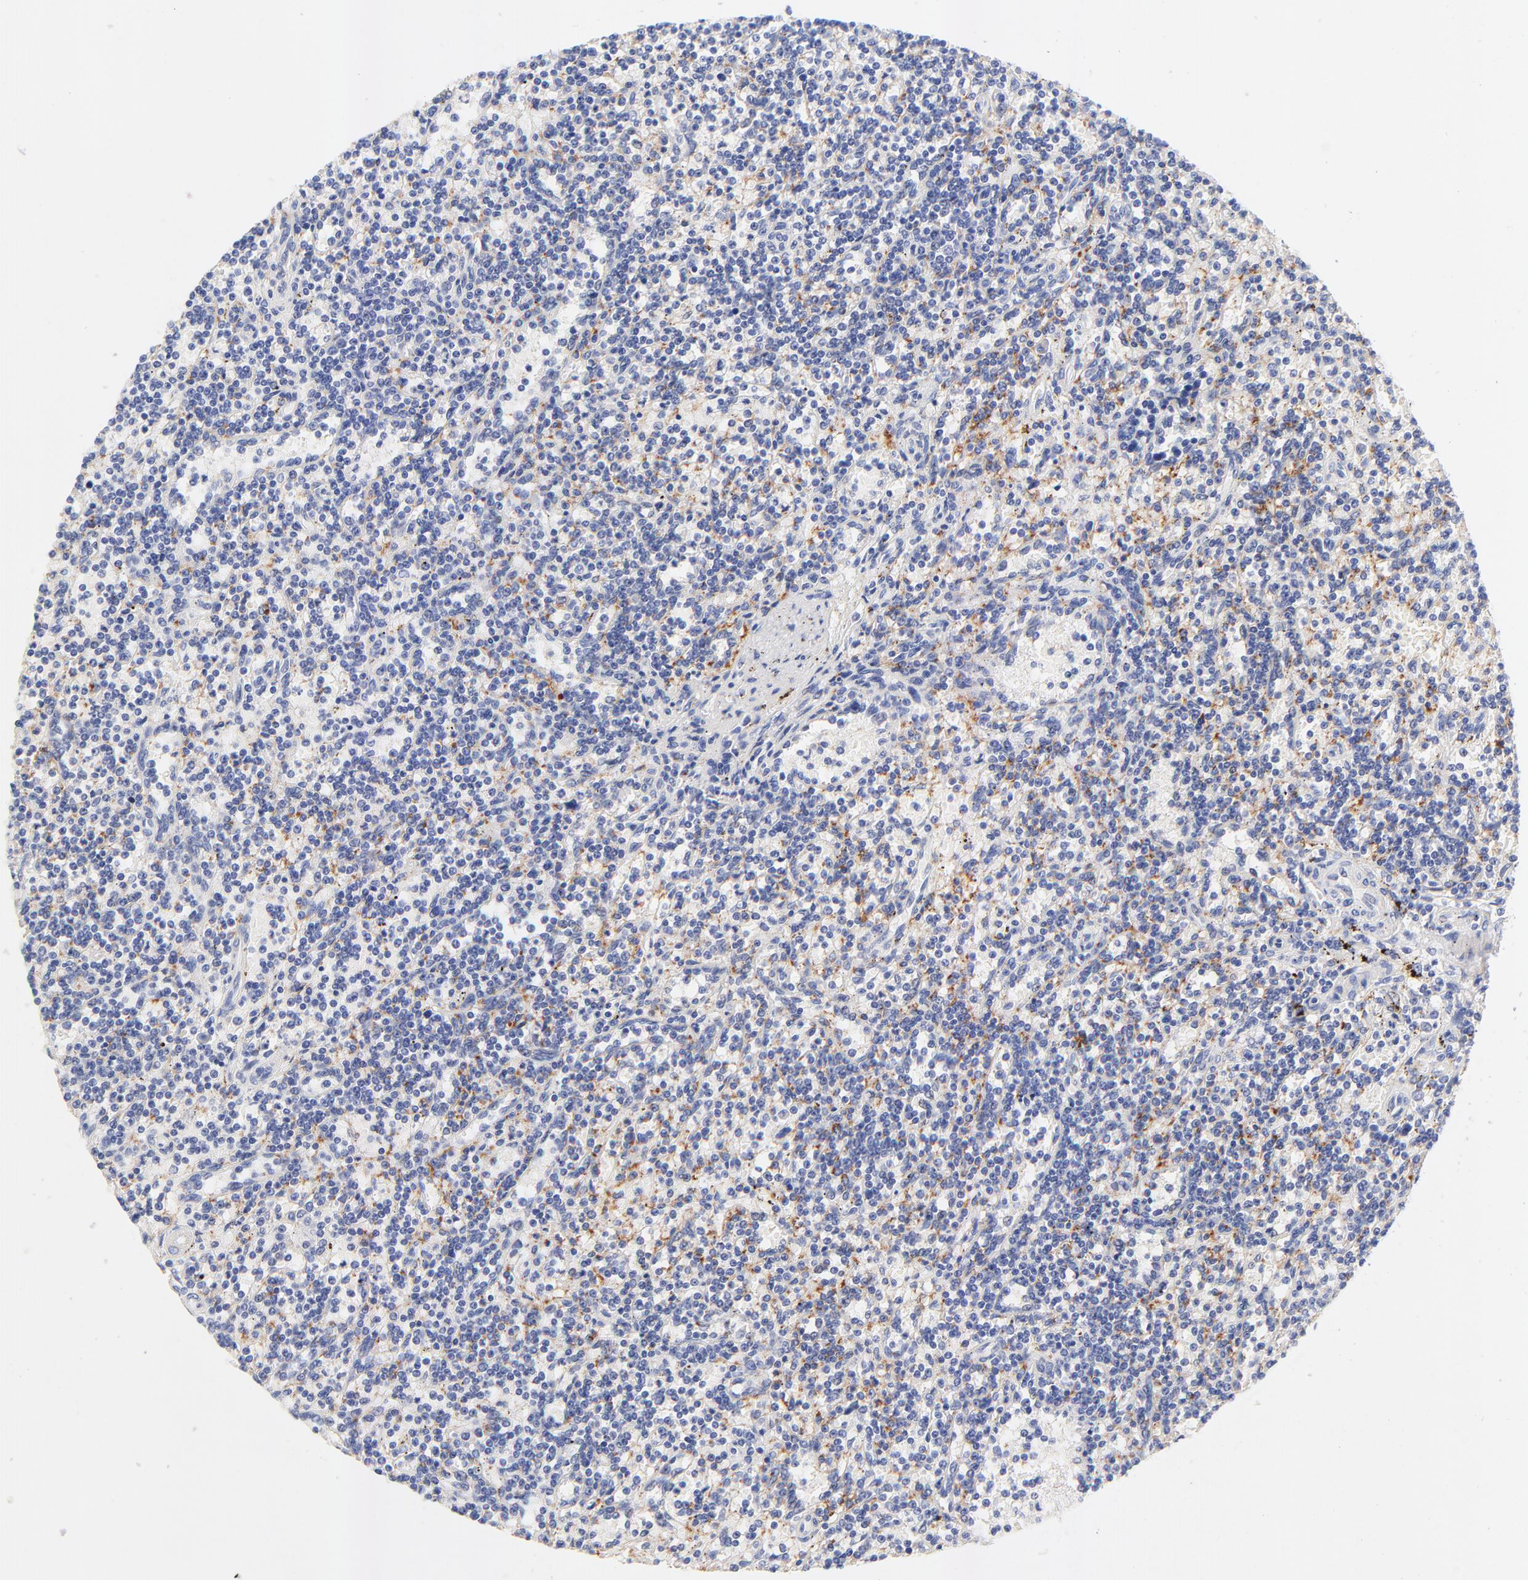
{"staining": {"intensity": "negative", "quantity": "none", "location": "none"}, "tissue": "lymphoma", "cell_type": "Tumor cells", "image_type": "cancer", "snomed": [{"axis": "morphology", "description": "Malignant lymphoma, non-Hodgkin's type, Low grade"}, {"axis": "topography", "description": "Spleen"}], "caption": "IHC photomicrograph of neoplastic tissue: lymphoma stained with DAB reveals no significant protein positivity in tumor cells.", "gene": "FAM117B", "patient": {"sex": "male", "age": 73}}